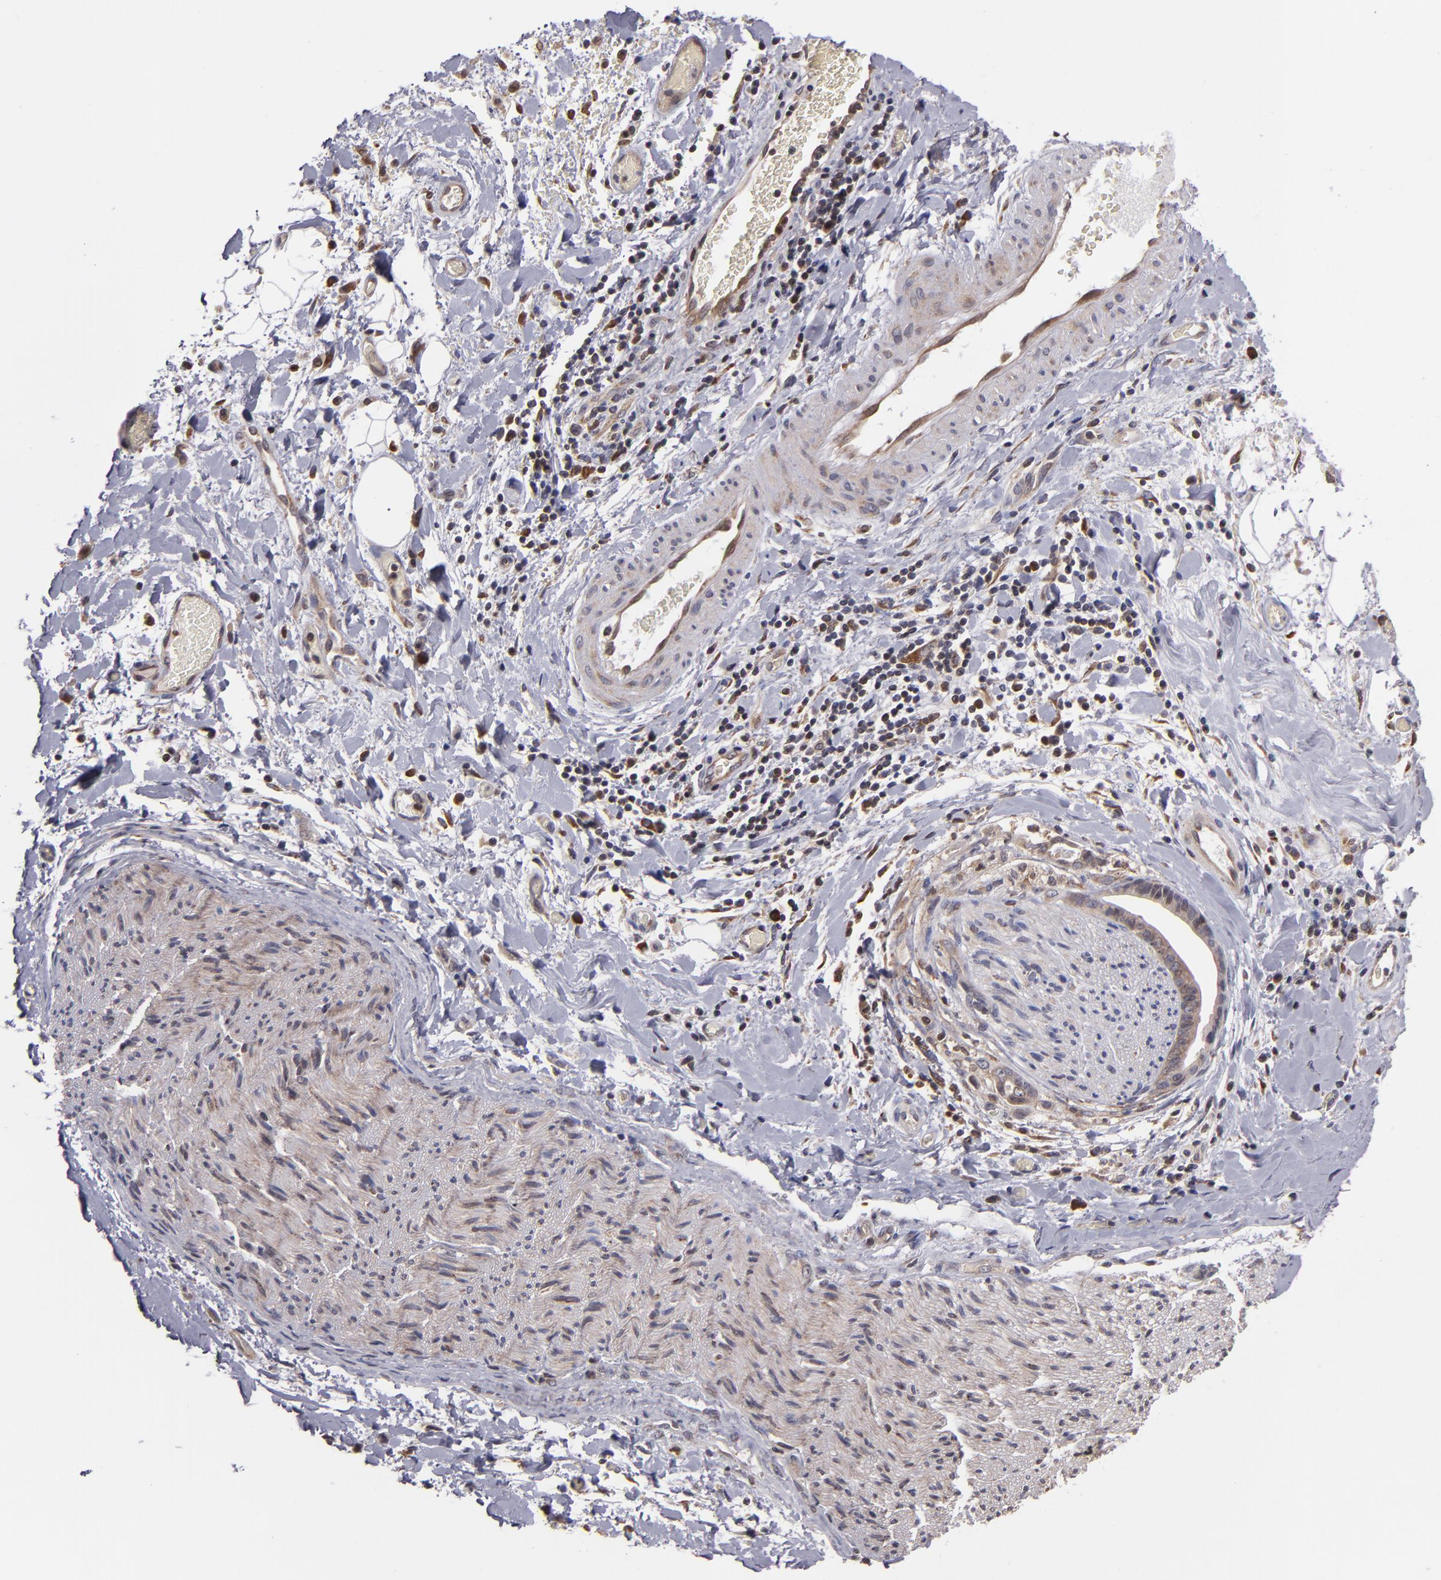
{"staining": {"intensity": "weak", "quantity": ">75%", "location": "cytoplasmic/membranous"}, "tissue": "liver cancer", "cell_type": "Tumor cells", "image_type": "cancer", "snomed": [{"axis": "morphology", "description": "Cholangiocarcinoma"}, {"axis": "topography", "description": "Liver"}], "caption": "Approximately >75% of tumor cells in cholangiocarcinoma (liver) demonstrate weak cytoplasmic/membranous protein staining as visualized by brown immunohistochemical staining.", "gene": "CASP1", "patient": {"sex": "male", "age": 58}}